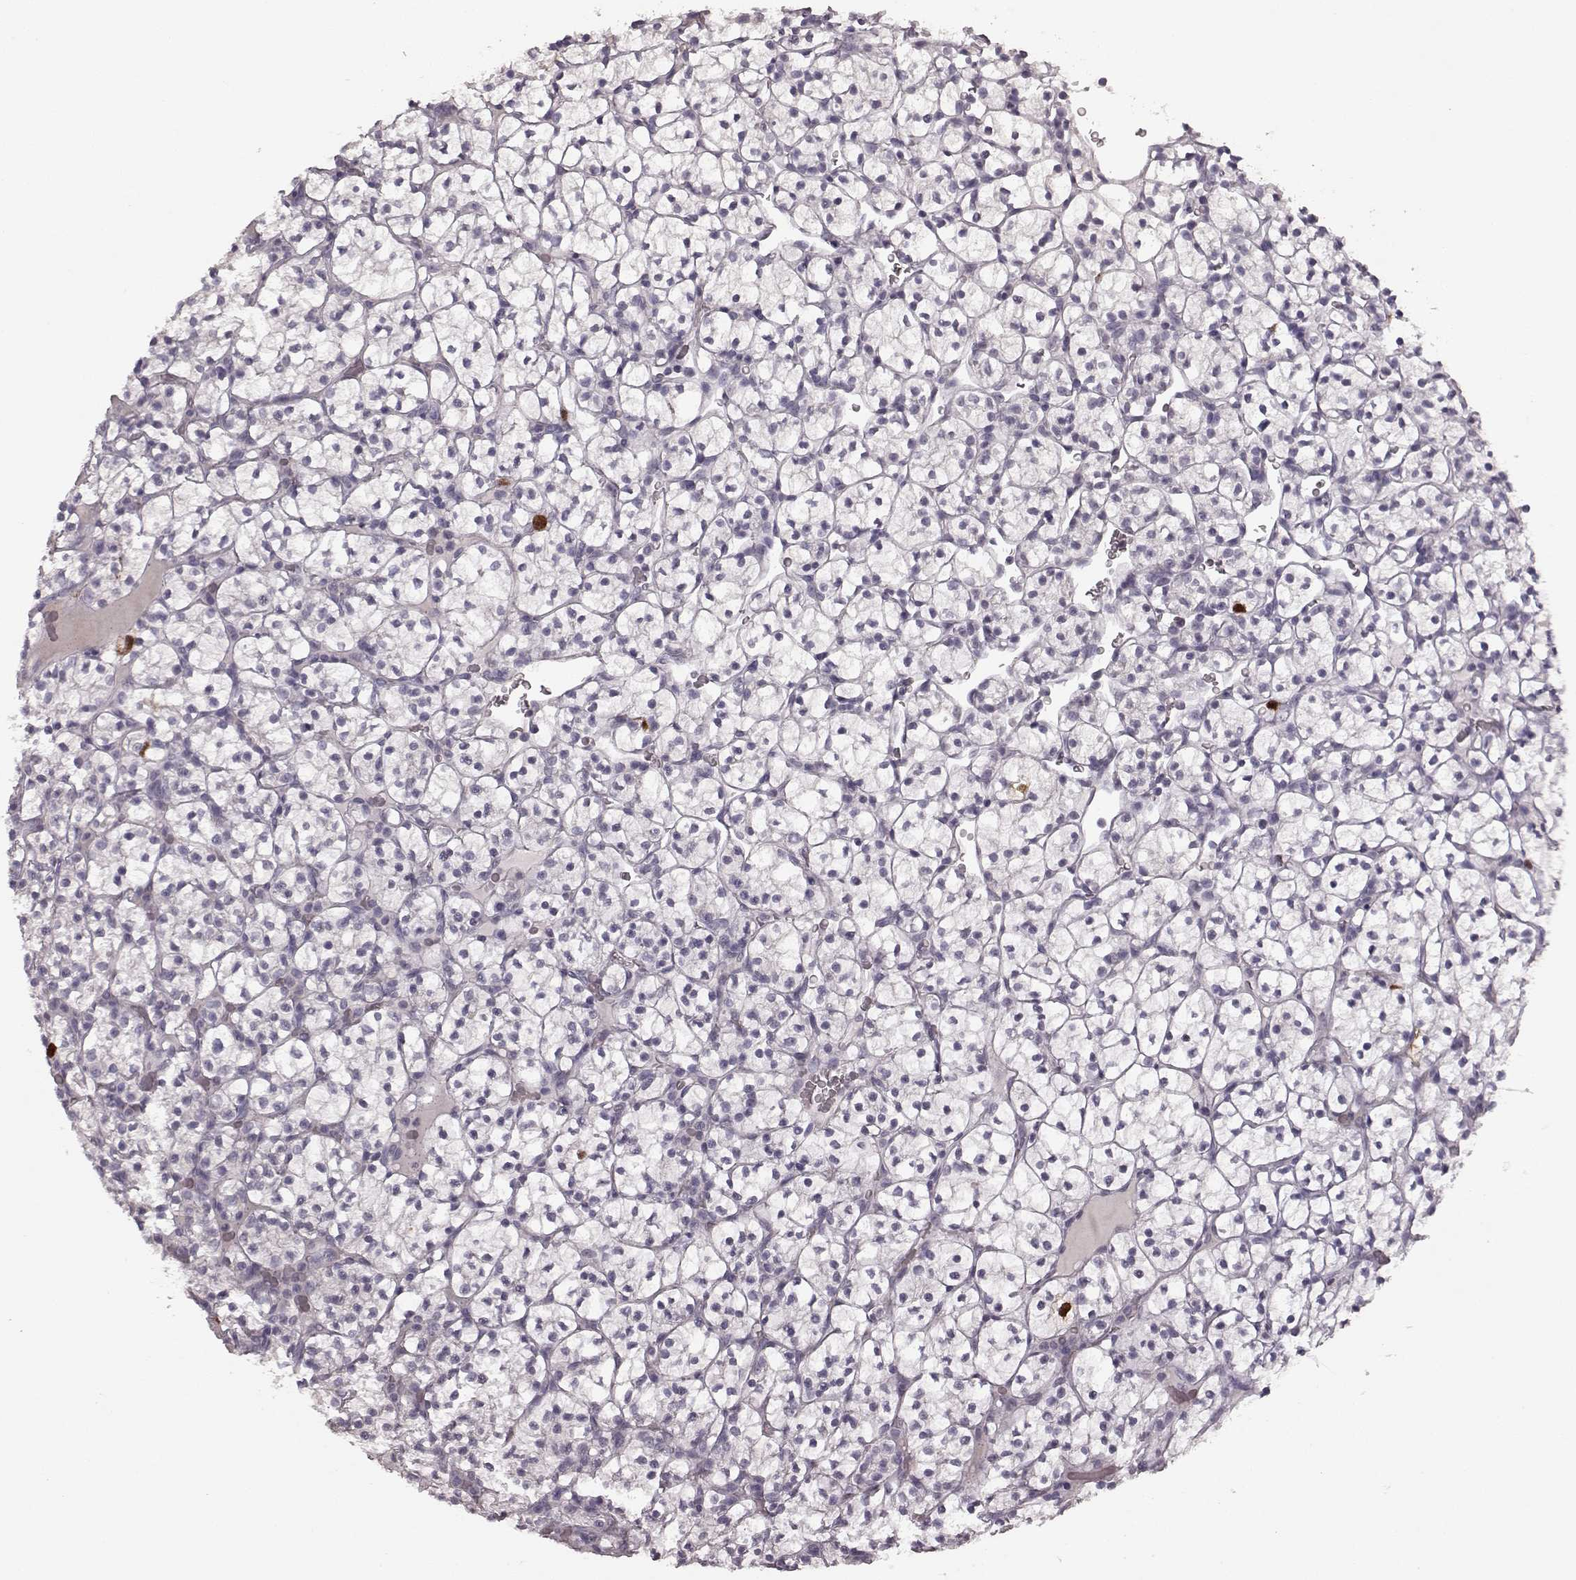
{"staining": {"intensity": "strong", "quantity": "<25%", "location": "nuclear"}, "tissue": "renal cancer", "cell_type": "Tumor cells", "image_type": "cancer", "snomed": [{"axis": "morphology", "description": "Adenocarcinoma, NOS"}, {"axis": "topography", "description": "Kidney"}], "caption": "This is a photomicrograph of immunohistochemistry (IHC) staining of renal adenocarcinoma, which shows strong staining in the nuclear of tumor cells.", "gene": "CCNA2", "patient": {"sex": "female", "age": 89}}